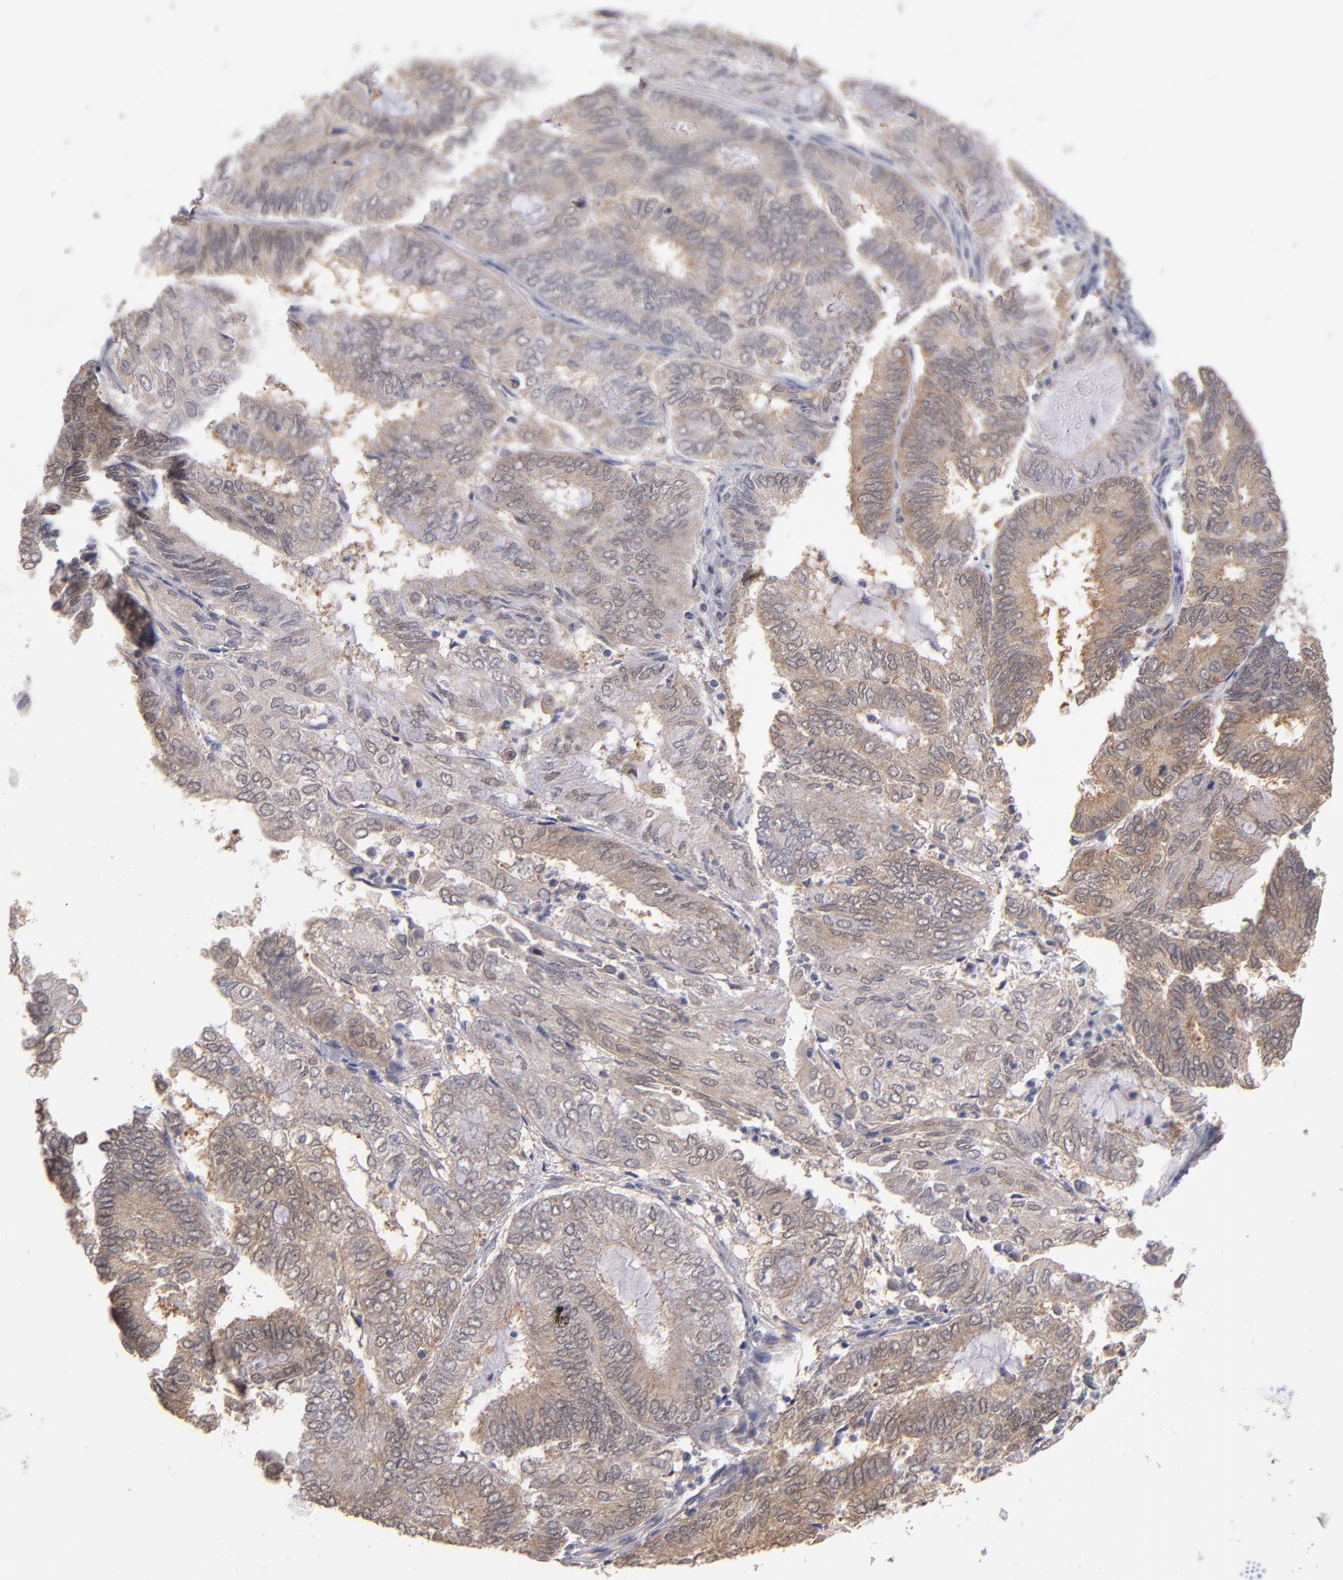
{"staining": {"intensity": "moderate", "quantity": ">75%", "location": "cytoplasmic/membranous"}, "tissue": "endometrial cancer", "cell_type": "Tumor cells", "image_type": "cancer", "snomed": [{"axis": "morphology", "description": "Adenocarcinoma, NOS"}, {"axis": "topography", "description": "Endometrium"}], "caption": "Immunohistochemical staining of endometrial cancer (adenocarcinoma) shows moderate cytoplasmic/membranous protein staining in about >75% of tumor cells.", "gene": "GMFG", "patient": {"sex": "female", "age": 59}}